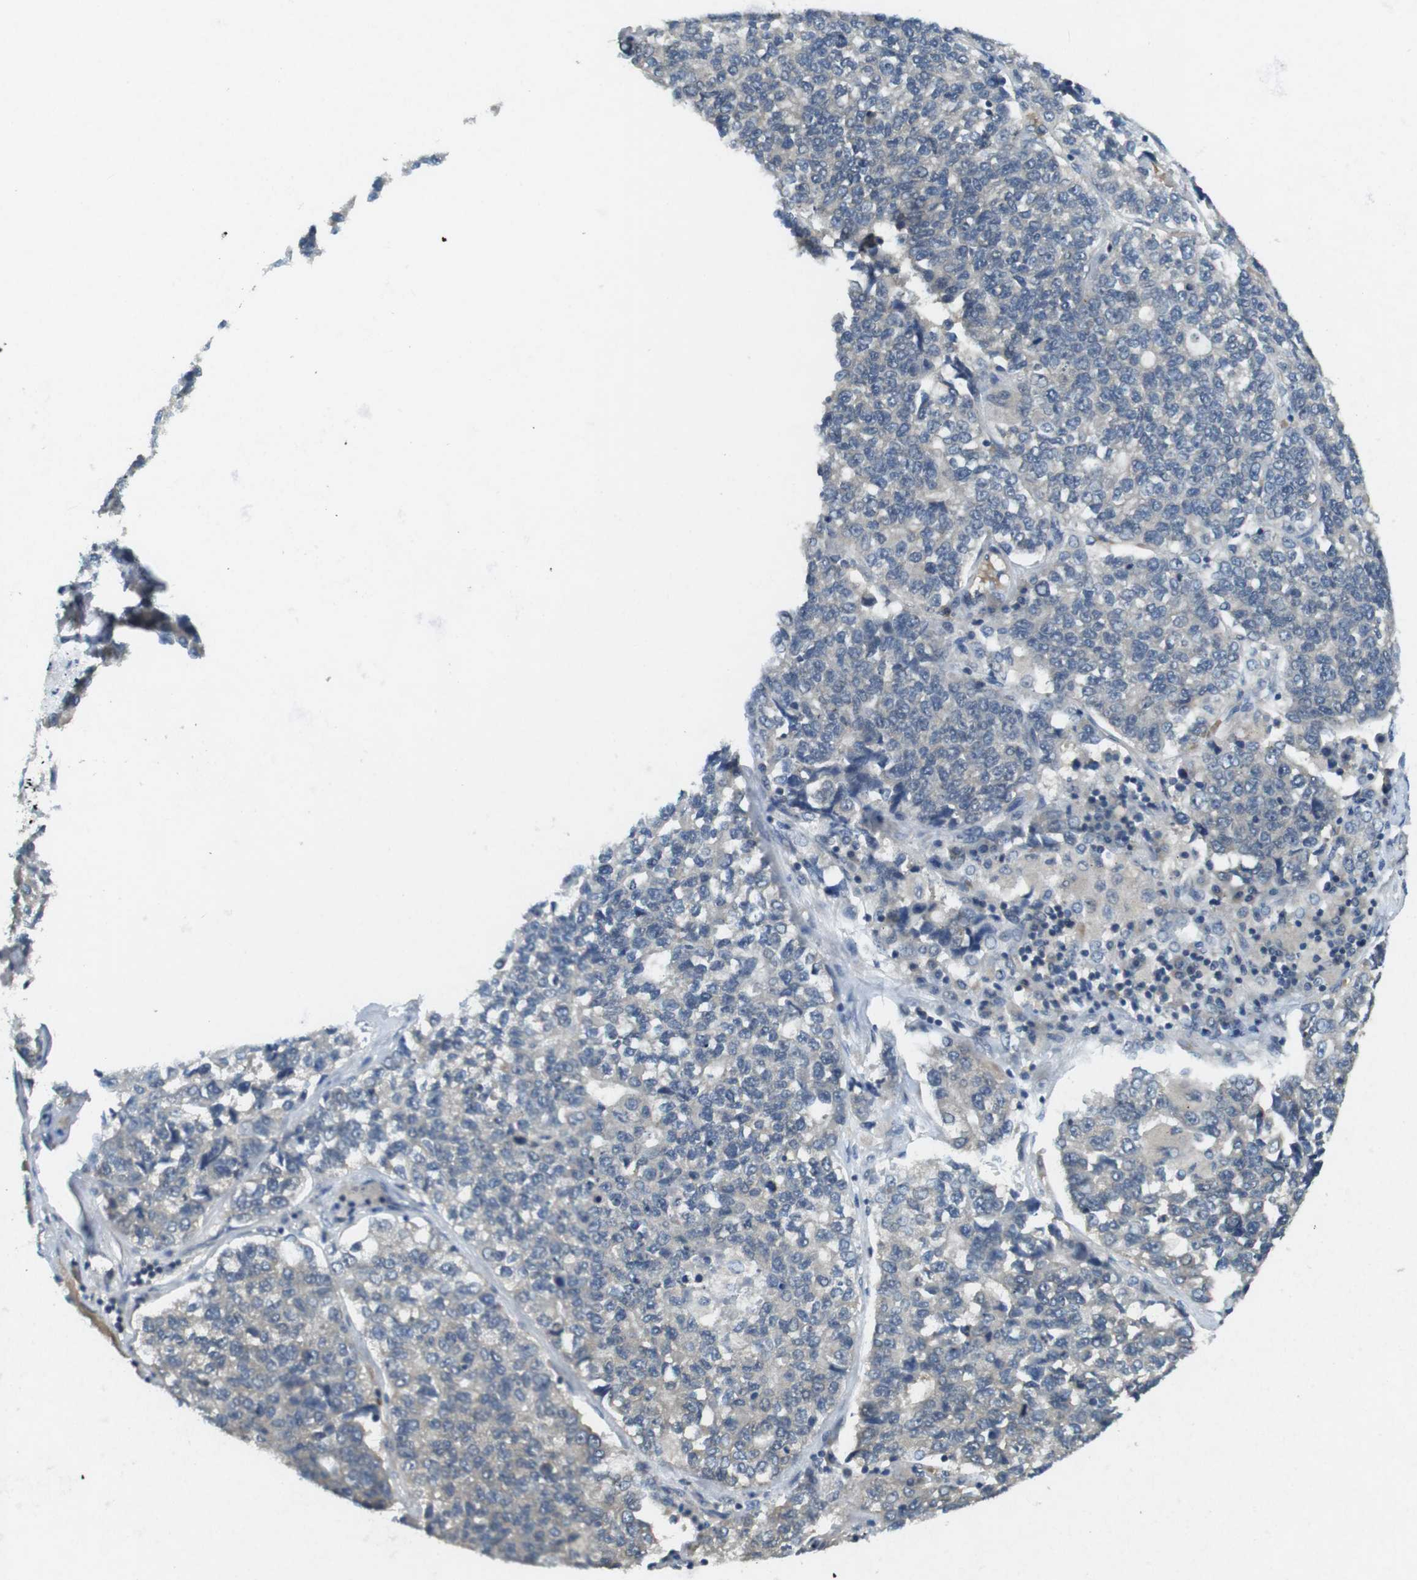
{"staining": {"intensity": "negative", "quantity": "none", "location": "none"}, "tissue": "lung cancer", "cell_type": "Tumor cells", "image_type": "cancer", "snomed": [{"axis": "morphology", "description": "Adenocarcinoma, NOS"}, {"axis": "topography", "description": "Lung"}], "caption": "A high-resolution histopathology image shows IHC staining of lung adenocarcinoma, which demonstrates no significant positivity in tumor cells.", "gene": "SUGT1", "patient": {"sex": "male", "age": 49}}